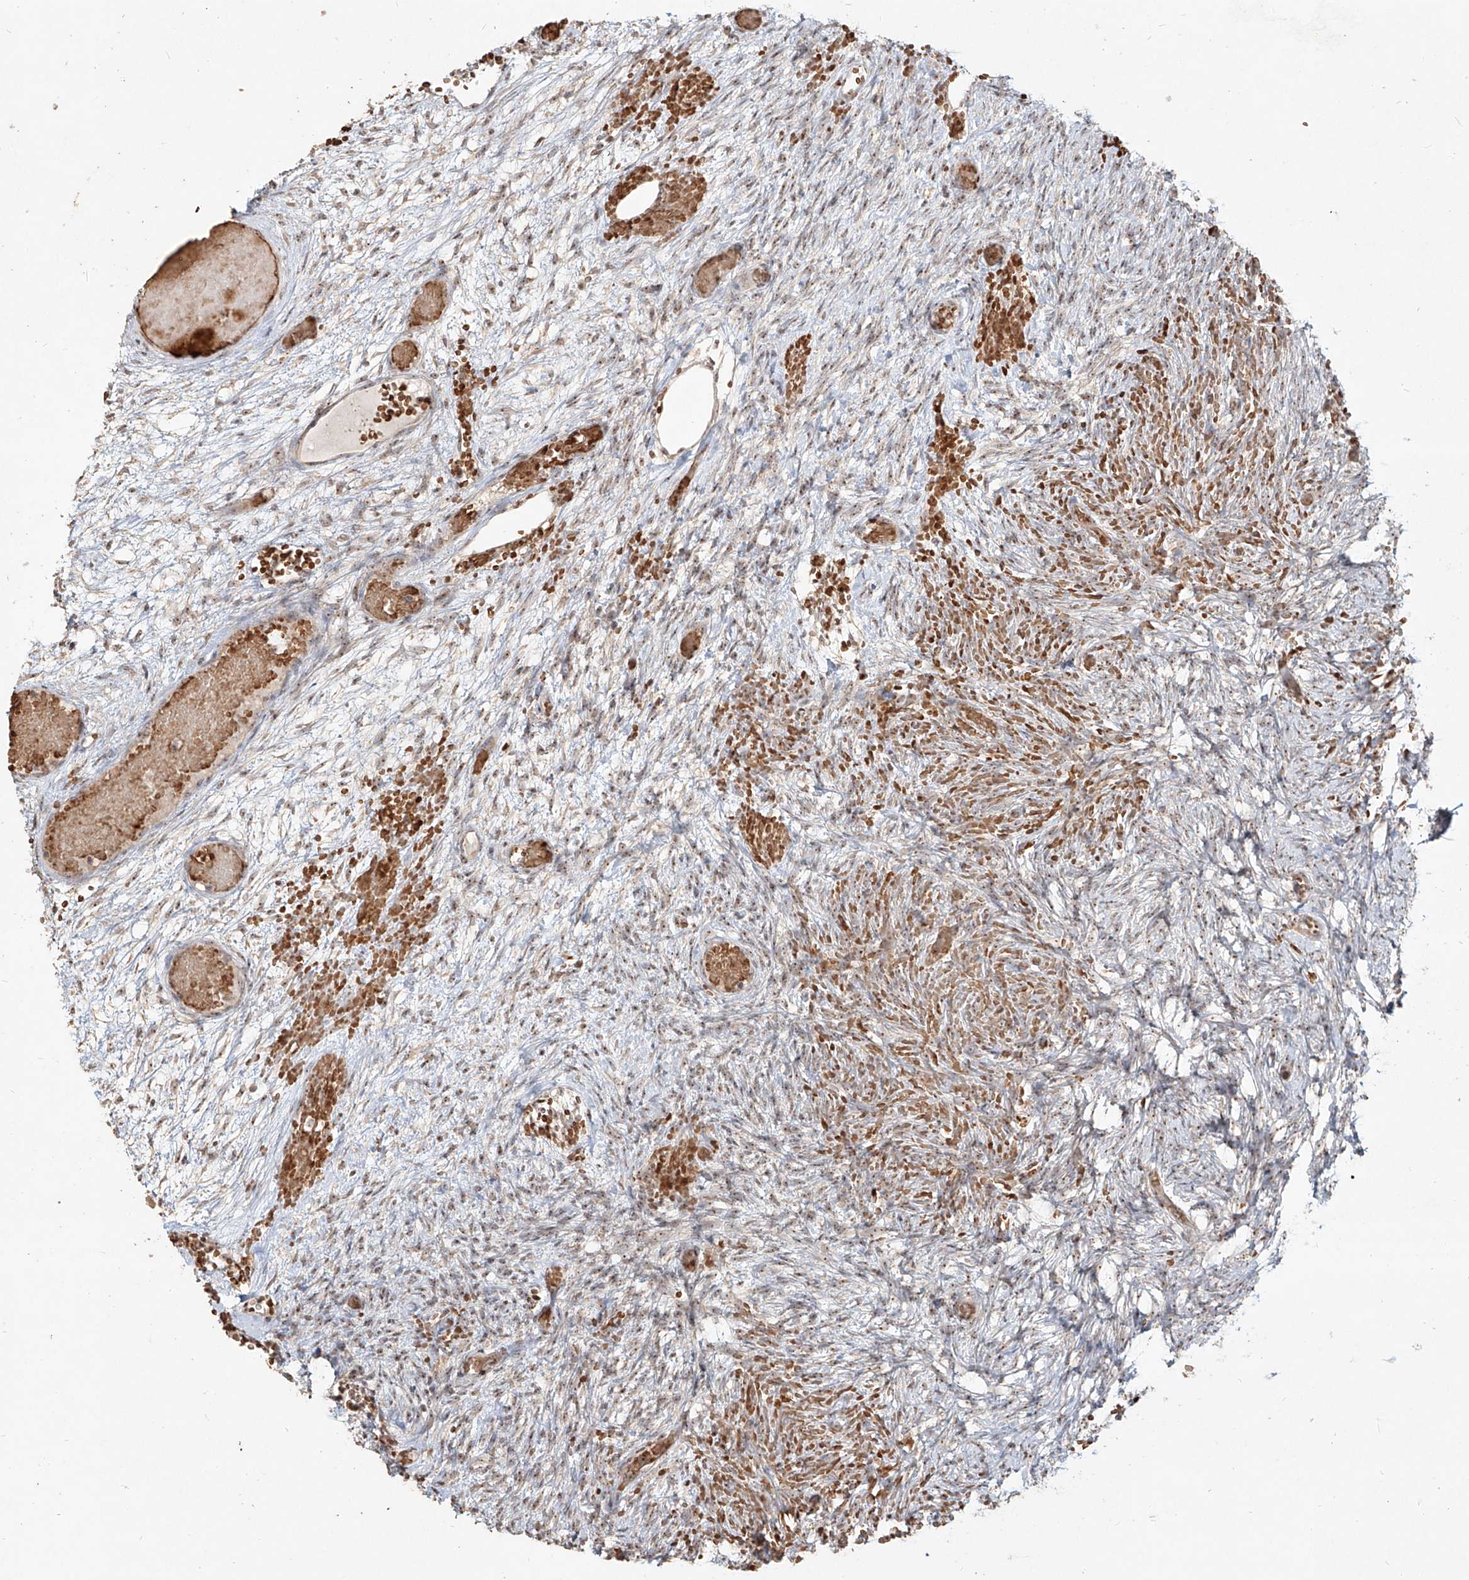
{"staining": {"intensity": "negative", "quantity": "none", "location": "none"}, "tissue": "ovary", "cell_type": "Ovarian stroma cells", "image_type": "normal", "snomed": [{"axis": "morphology", "description": "Adenocarcinoma, NOS"}, {"axis": "topography", "description": "Endometrium"}], "caption": "Micrograph shows no protein staining in ovarian stroma cells of benign ovary.", "gene": "BYSL", "patient": {"sex": "female", "age": 32}}